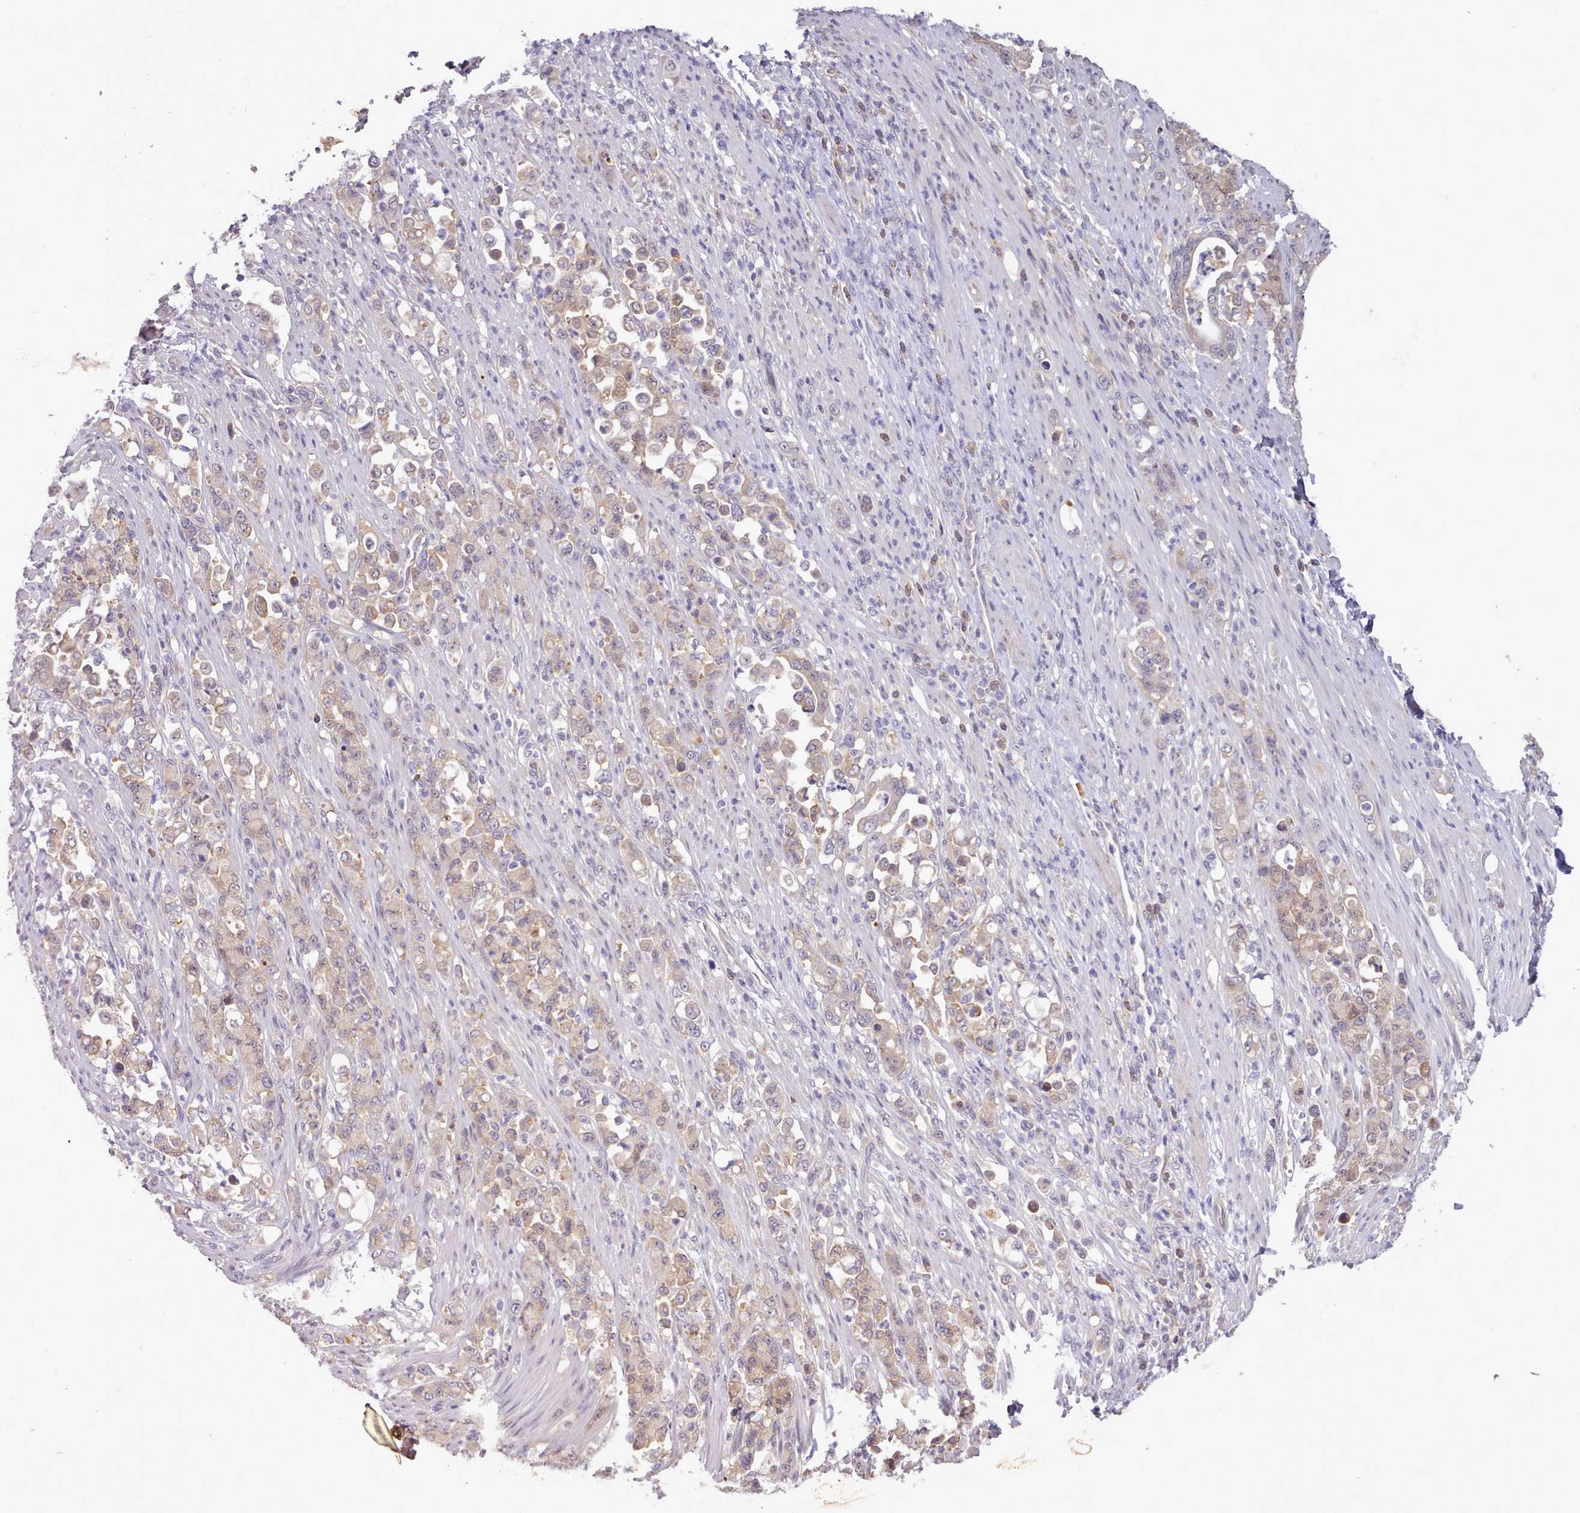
{"staining": {"intensity": "weak", "quantity": ">75%", "location": "cytoplasmic/membranous"}, "tissue": "stomach cancer", "cell_type": "Tumor cells", "image_type": "cancer", "snomed": [{"axis": "morphology", "description": "Normal tissue, NOS"}, {"axis": "morphology", "description": "Adenocarcinoma, NOS"}, {"axis": "topography", "description": "Stomach"}], "caption": "Stomach cancer (adenocarcinoma) was stained to show a protein in brown. There is low levels of weak cytoplasmic/membranous staining in approximately >75% of tumor cells.", "gene": "ARL17A", "patient": {"sex": "female", "age": 79}}